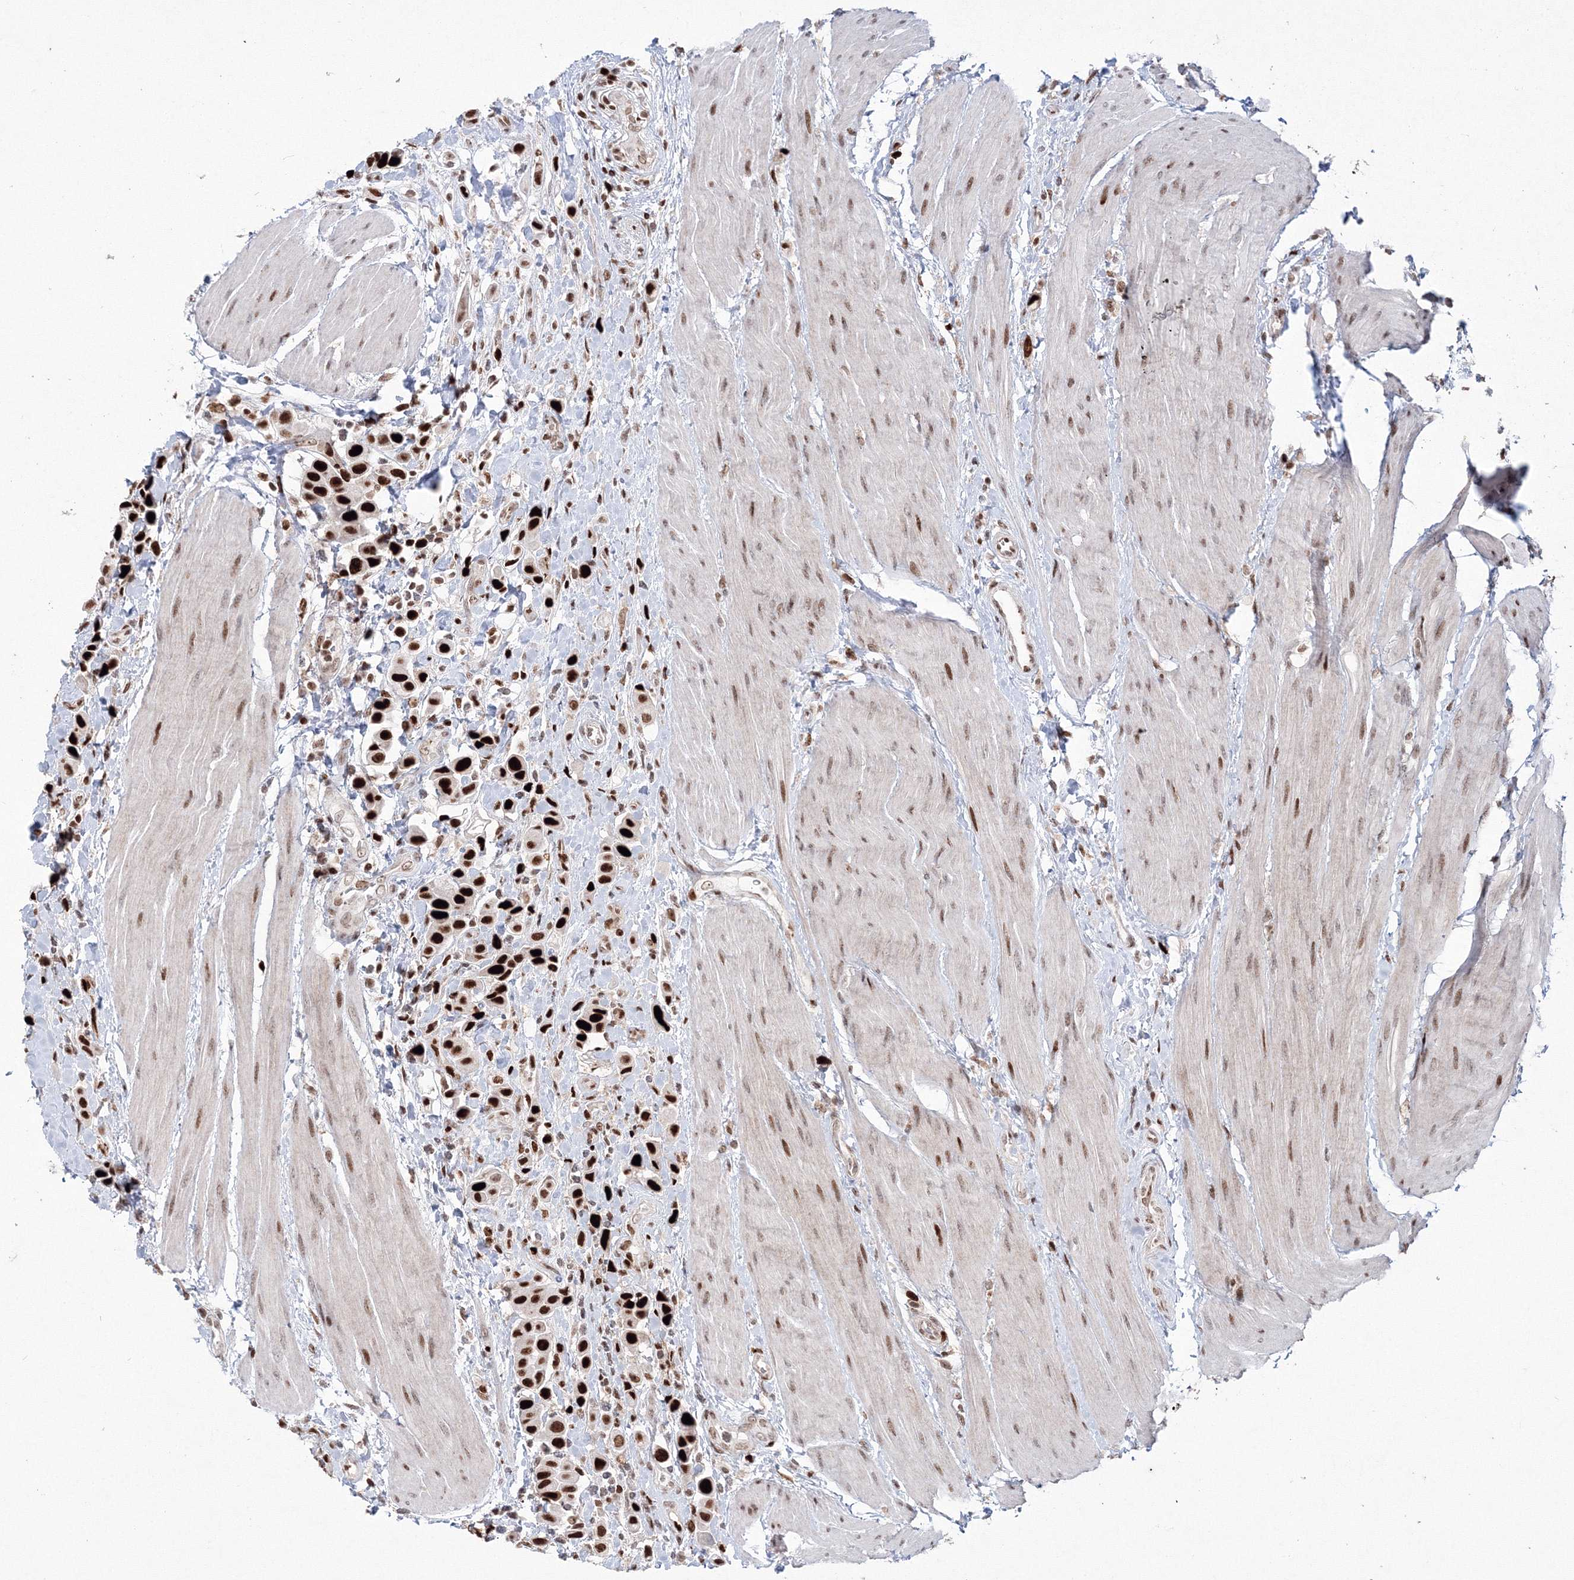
{"staining": {"intensity": "strong", "quantity": ">75%", "location": "nuclear"}, "tissue": "urothelial cancer", "cell_type": "Tumor cells", "image_type": "cancer", "snomed": [{"axis": "morphology", "description": "Urothelial carcinoma, High grade"}, {"axis": "topography", "description": "Urinary bladder"}], "caption": "A histopathology image showing strong nuclear positivity in about >75% of tumor cells in high-grade urothelial carcinoma, as visualized by brown immunohistochemical staining.", "gene": "LIG1", "patient": {"sex": "male", "age": 50}}